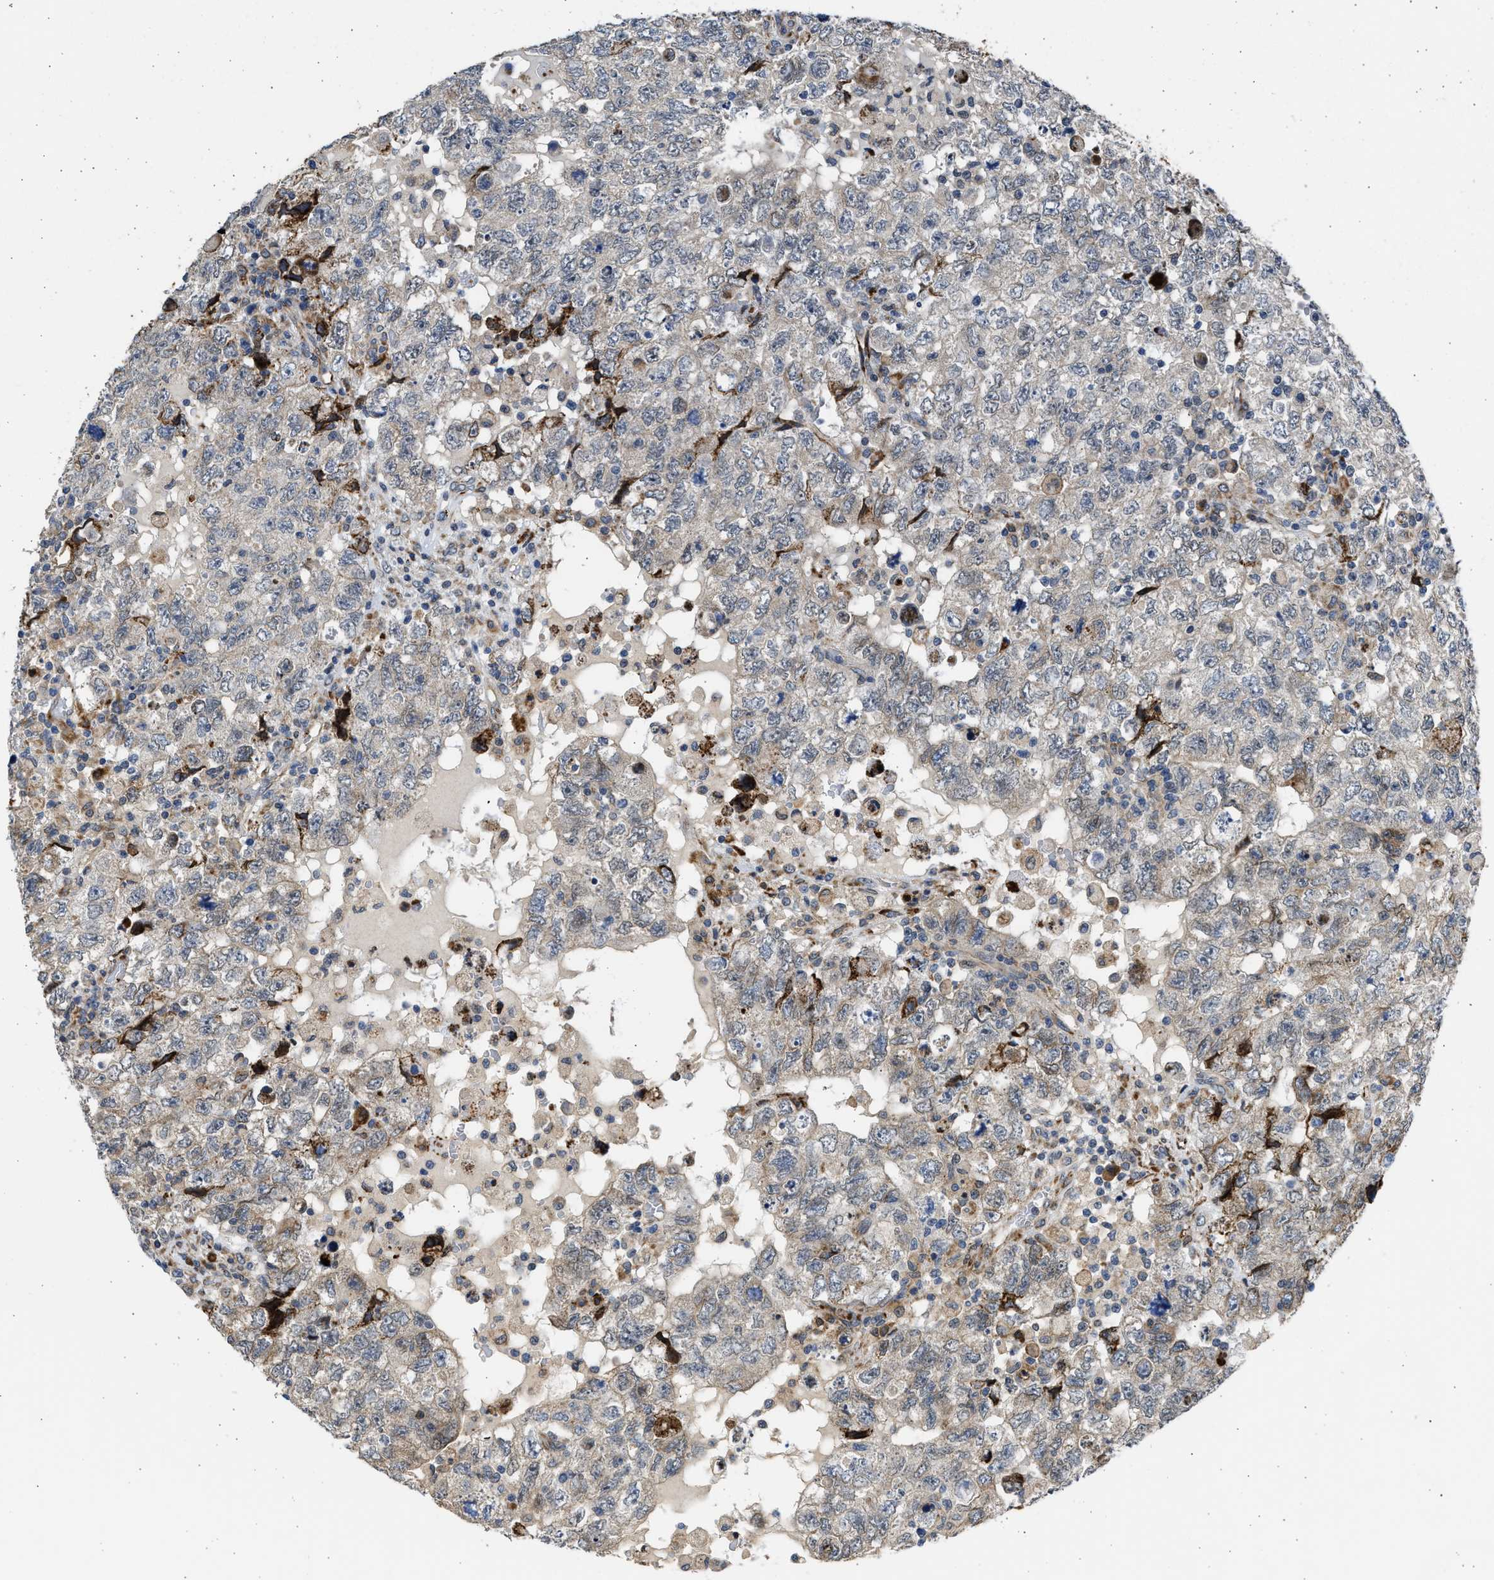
{"staining": {"intensity": "moderate", "quantity": ">75%", "location": "cytoplasmic/membranous"}, "tissue": "testis cancer", "cell_type": "Tumor cells", "image_type": "cancer", "snomed": [{"axis": "morphology", "description": "Seminoma, NOS"}, {"axis": "topography", "description": "Testis"}], "caption": "Brown immunohistochemical staining in human testis cancer exhibits moderate cytoplasmic/membranous expression in about >75% of tumor cells.", "gene": "PLD2", "patient": {"sex": "male", "age": 22}}